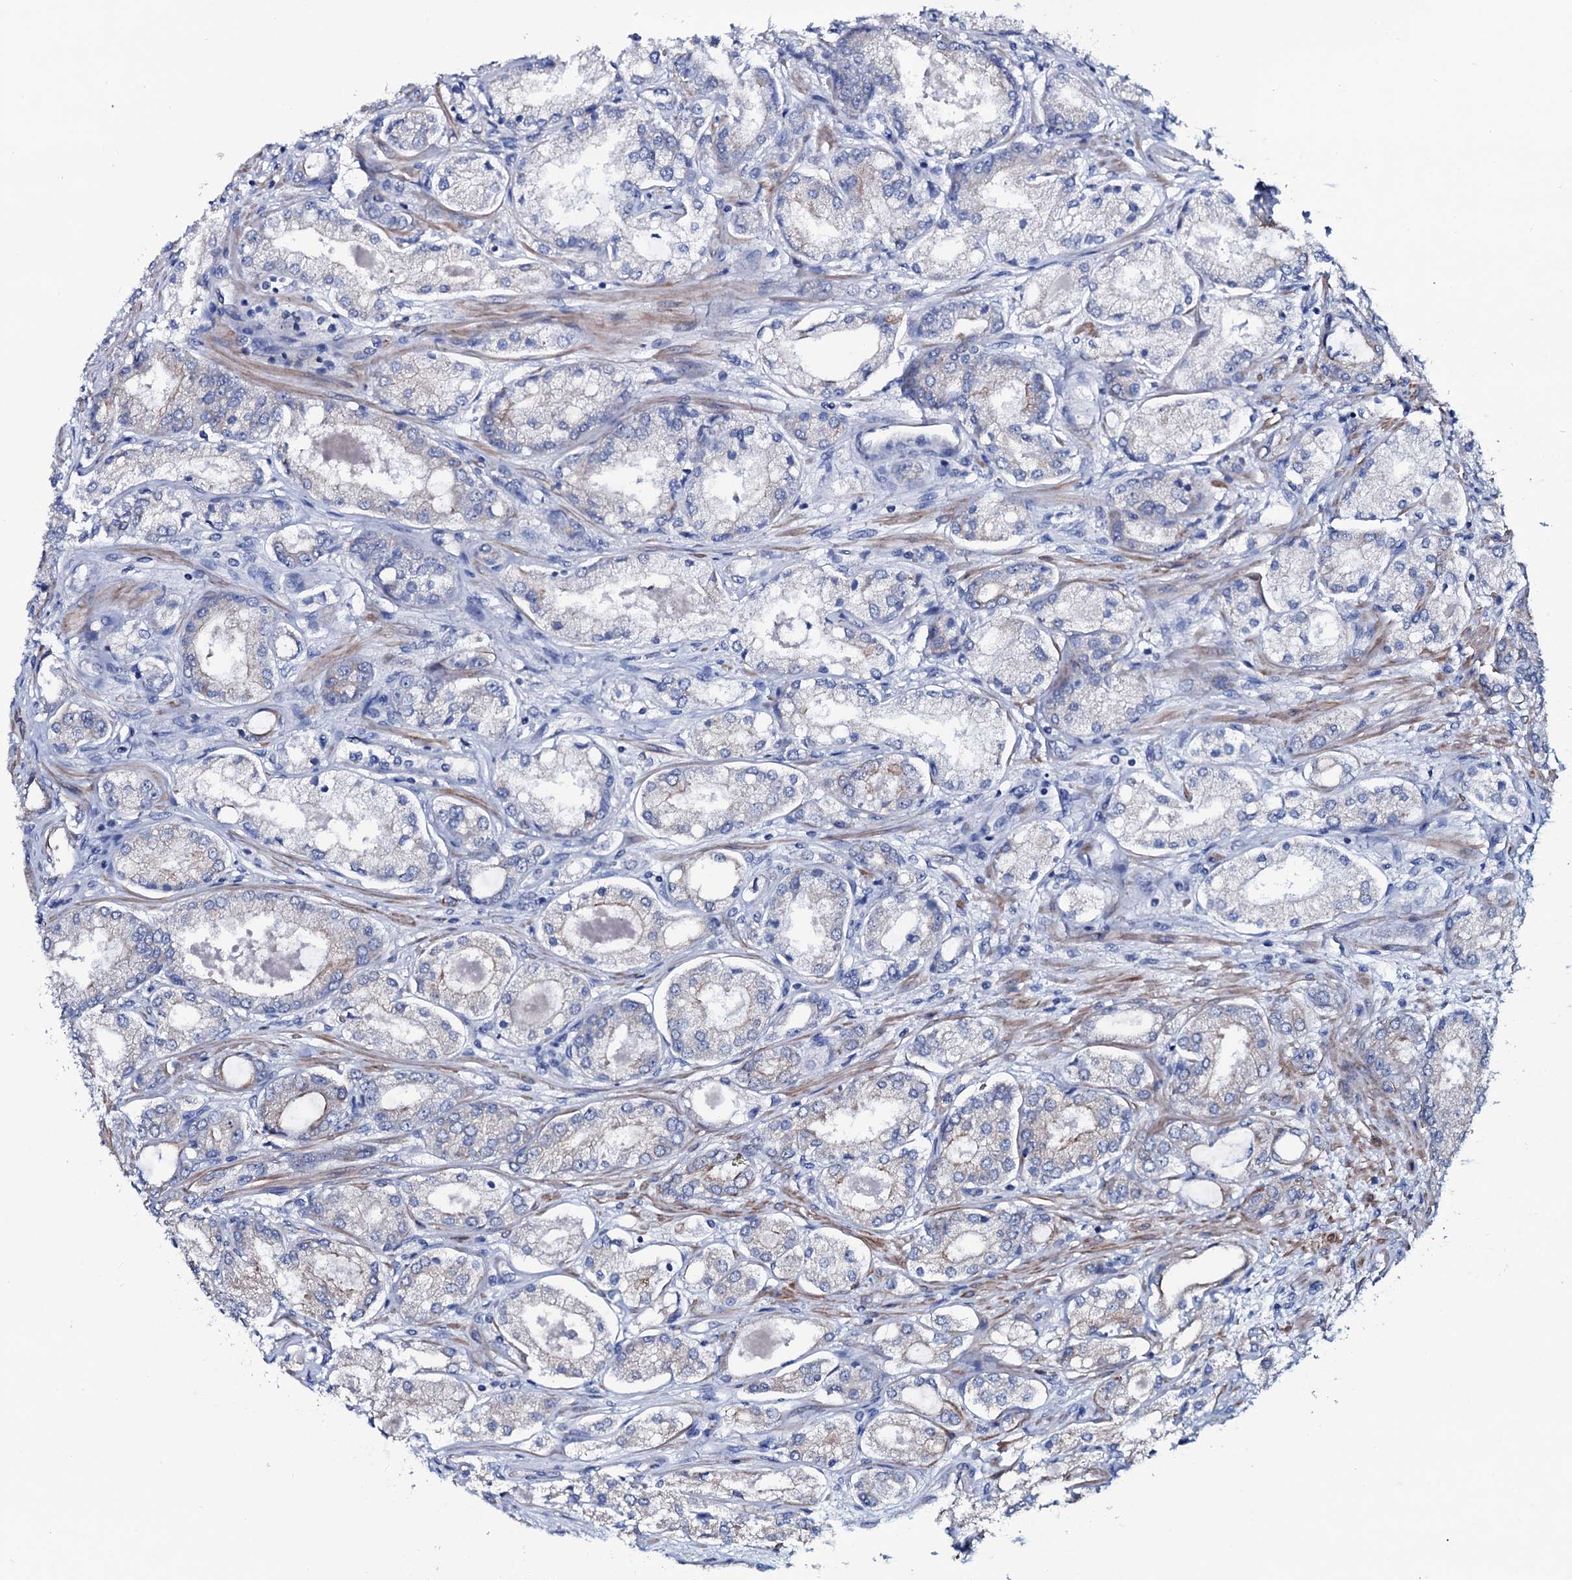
{"staining": {"intensity": "weak", "quantity": "<25%", "location": "cytoplasmic/membranous"}, "tissue": "prostate cancer", "cell_type": "Tumor cells", "image_type": "cancer", "snomed": [{"axis": "morphology", "description": "Adenocarcinoma, Low grade"}, {"axis": "topography", "description": "Prostate"}], "caption": "Tumor cells are negative for brown protein staining in prostate cancer (low-grade adenocarcinoma).", "gene": "GYS2", "patient": {"sex": "male", "age": 68}}